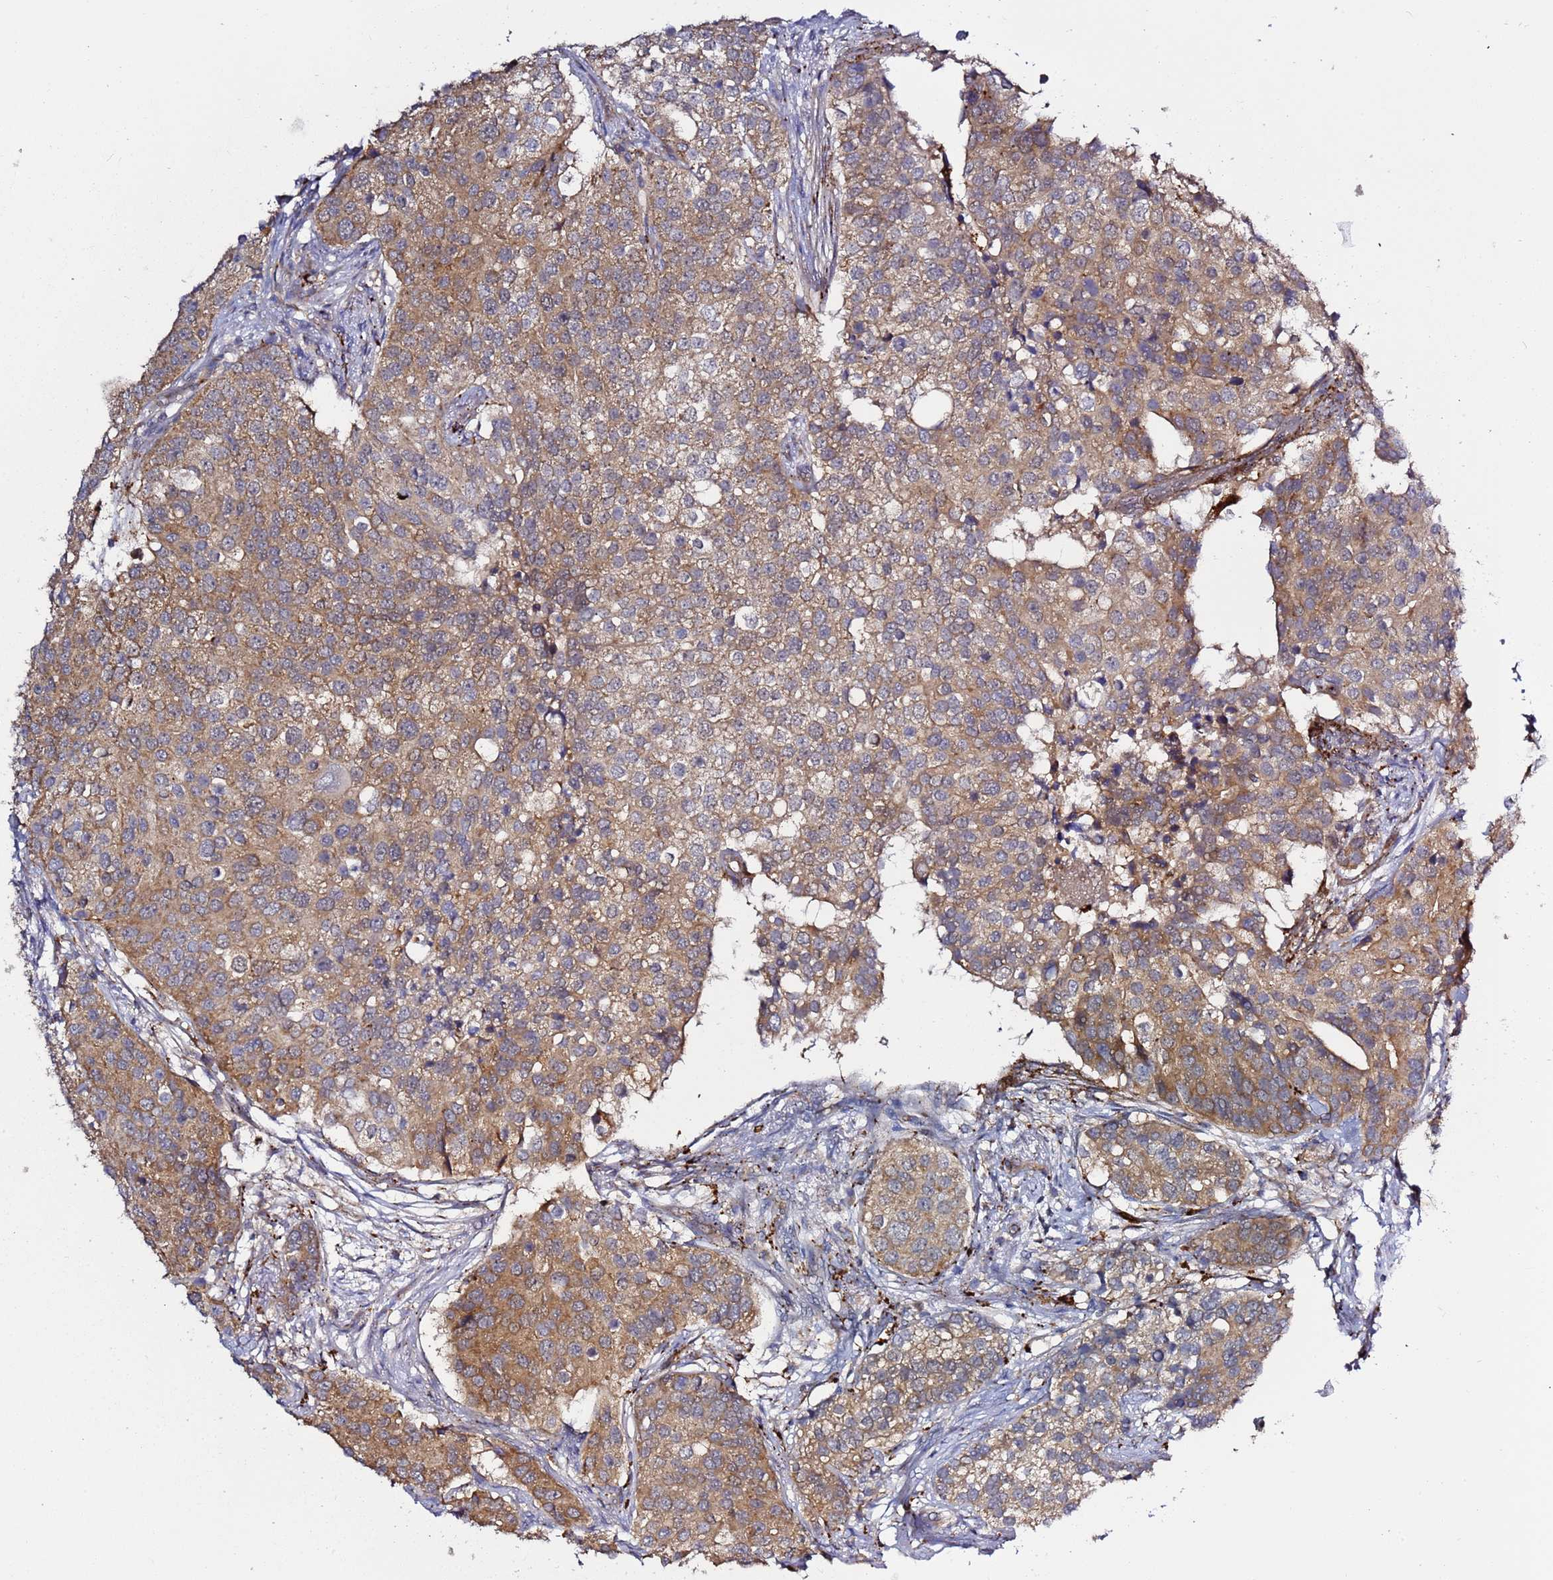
{"staining": {"intensity": "moderate", "quantity": ">75%", "location": "cytoplasmic/membranous"}, "tissue": "prostate cancer", "cell_type": "Tumor cells", "image_type": "cancer", "snomed": [{"axis": "morphology", "description": "Adenocarcinoma, High grade"}, {"axis": "topography", "description": "Prostate"}], "caption": "The micrograph reveals staining of prostate cancer, revealing moderate cytoplasmic/membranous protein positivity (brown color) within tumor cells.", "gene": "VPS36", "patient": {"sex": "male", "age": 62}}